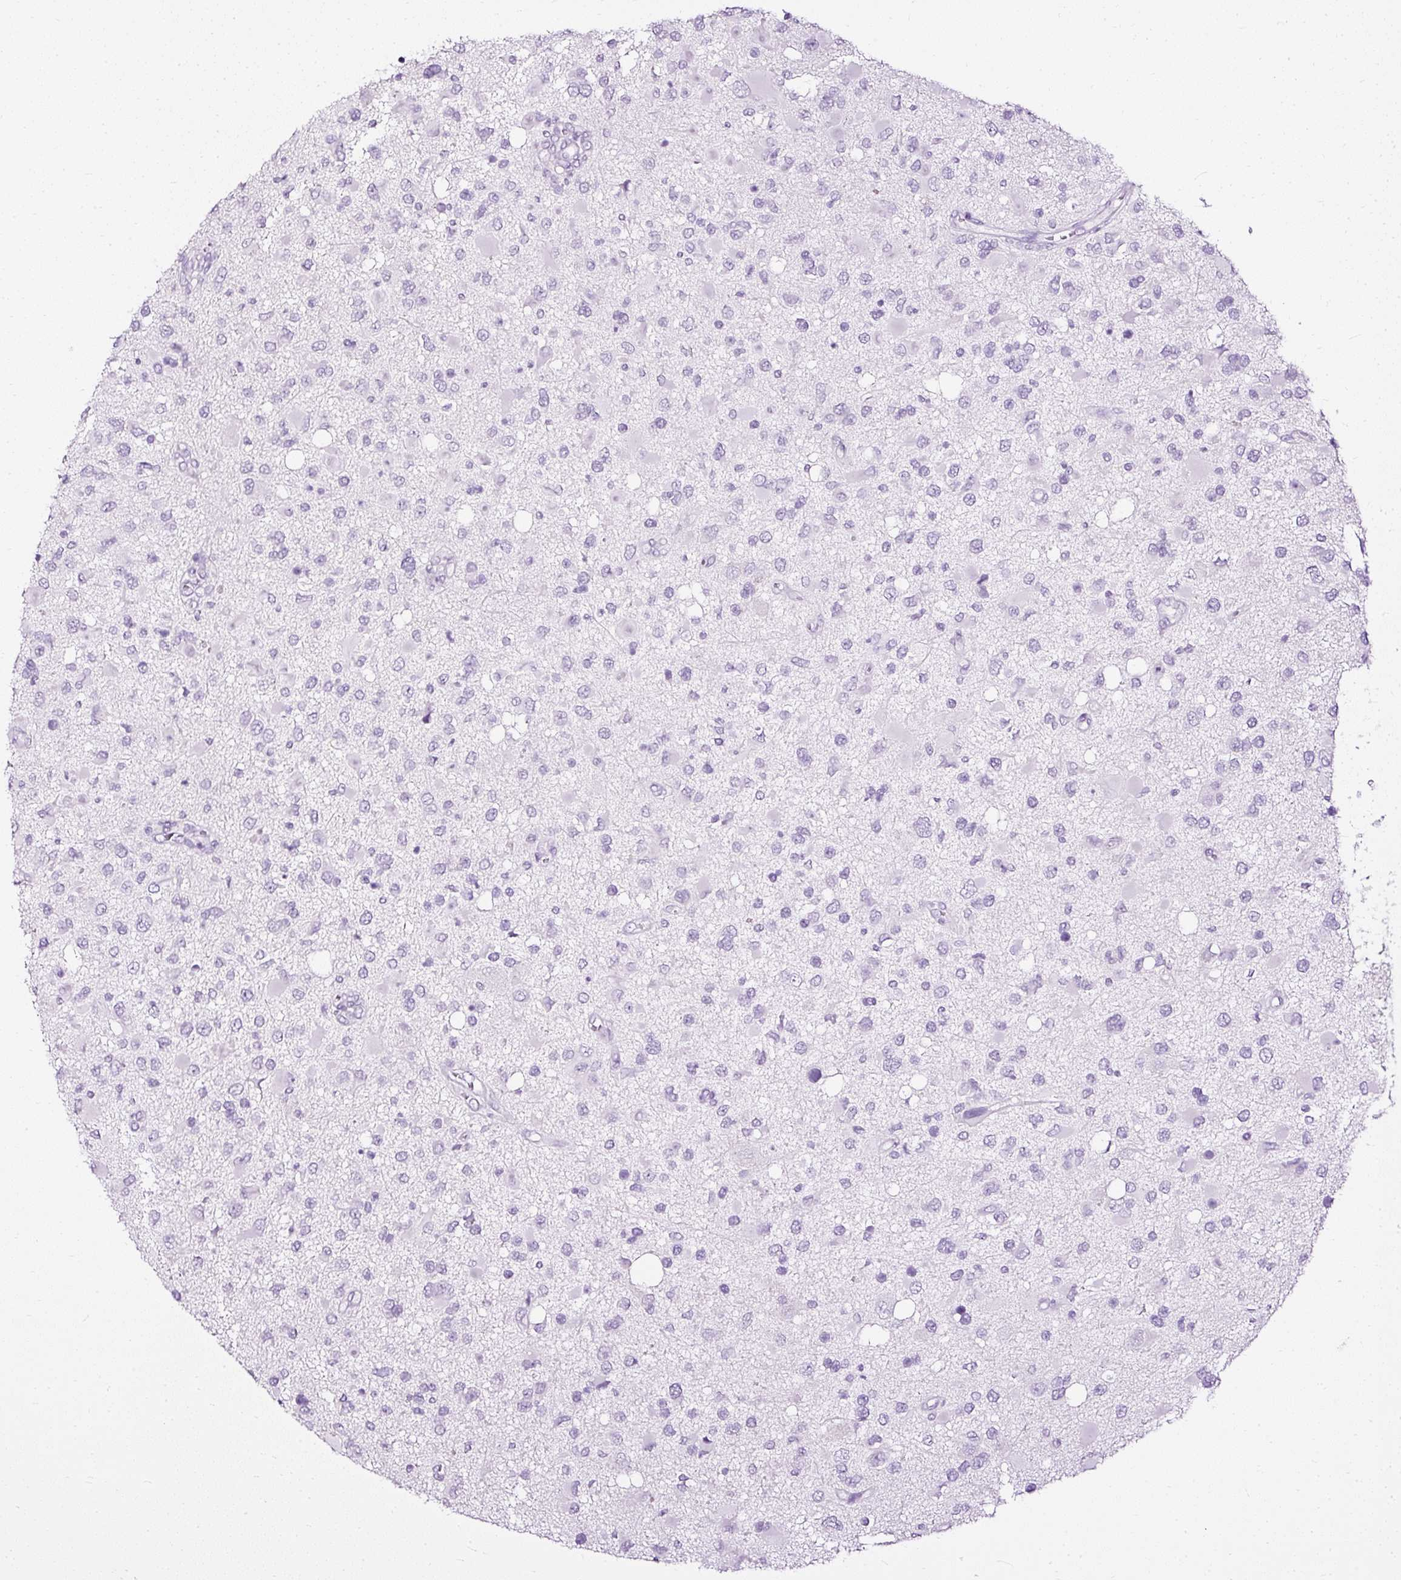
{"staining": {"intensity": "negative", "quantity": "none", "location": "none"}, "tissue": "glioma", "cell_type": "Tumor cells", "image_type": "cancer", "snomed": [{"axis": "morphology", "description": "Glioma, malignant, High grade"}, {"axis": "topography", "description": "Brain"}], "caption": "Immunohistochemistry photomicrograph of human glioma stained for a protein (brown), which reveals no expression in tumor cells. The staining was performed using DAB to visualize the protein expression in brown, while the nuclei were stained in blue with hematoxylin (Magnification: 20x).", "gene": "ATP2A1", "patient": {"sex": "male", "age": 53}}